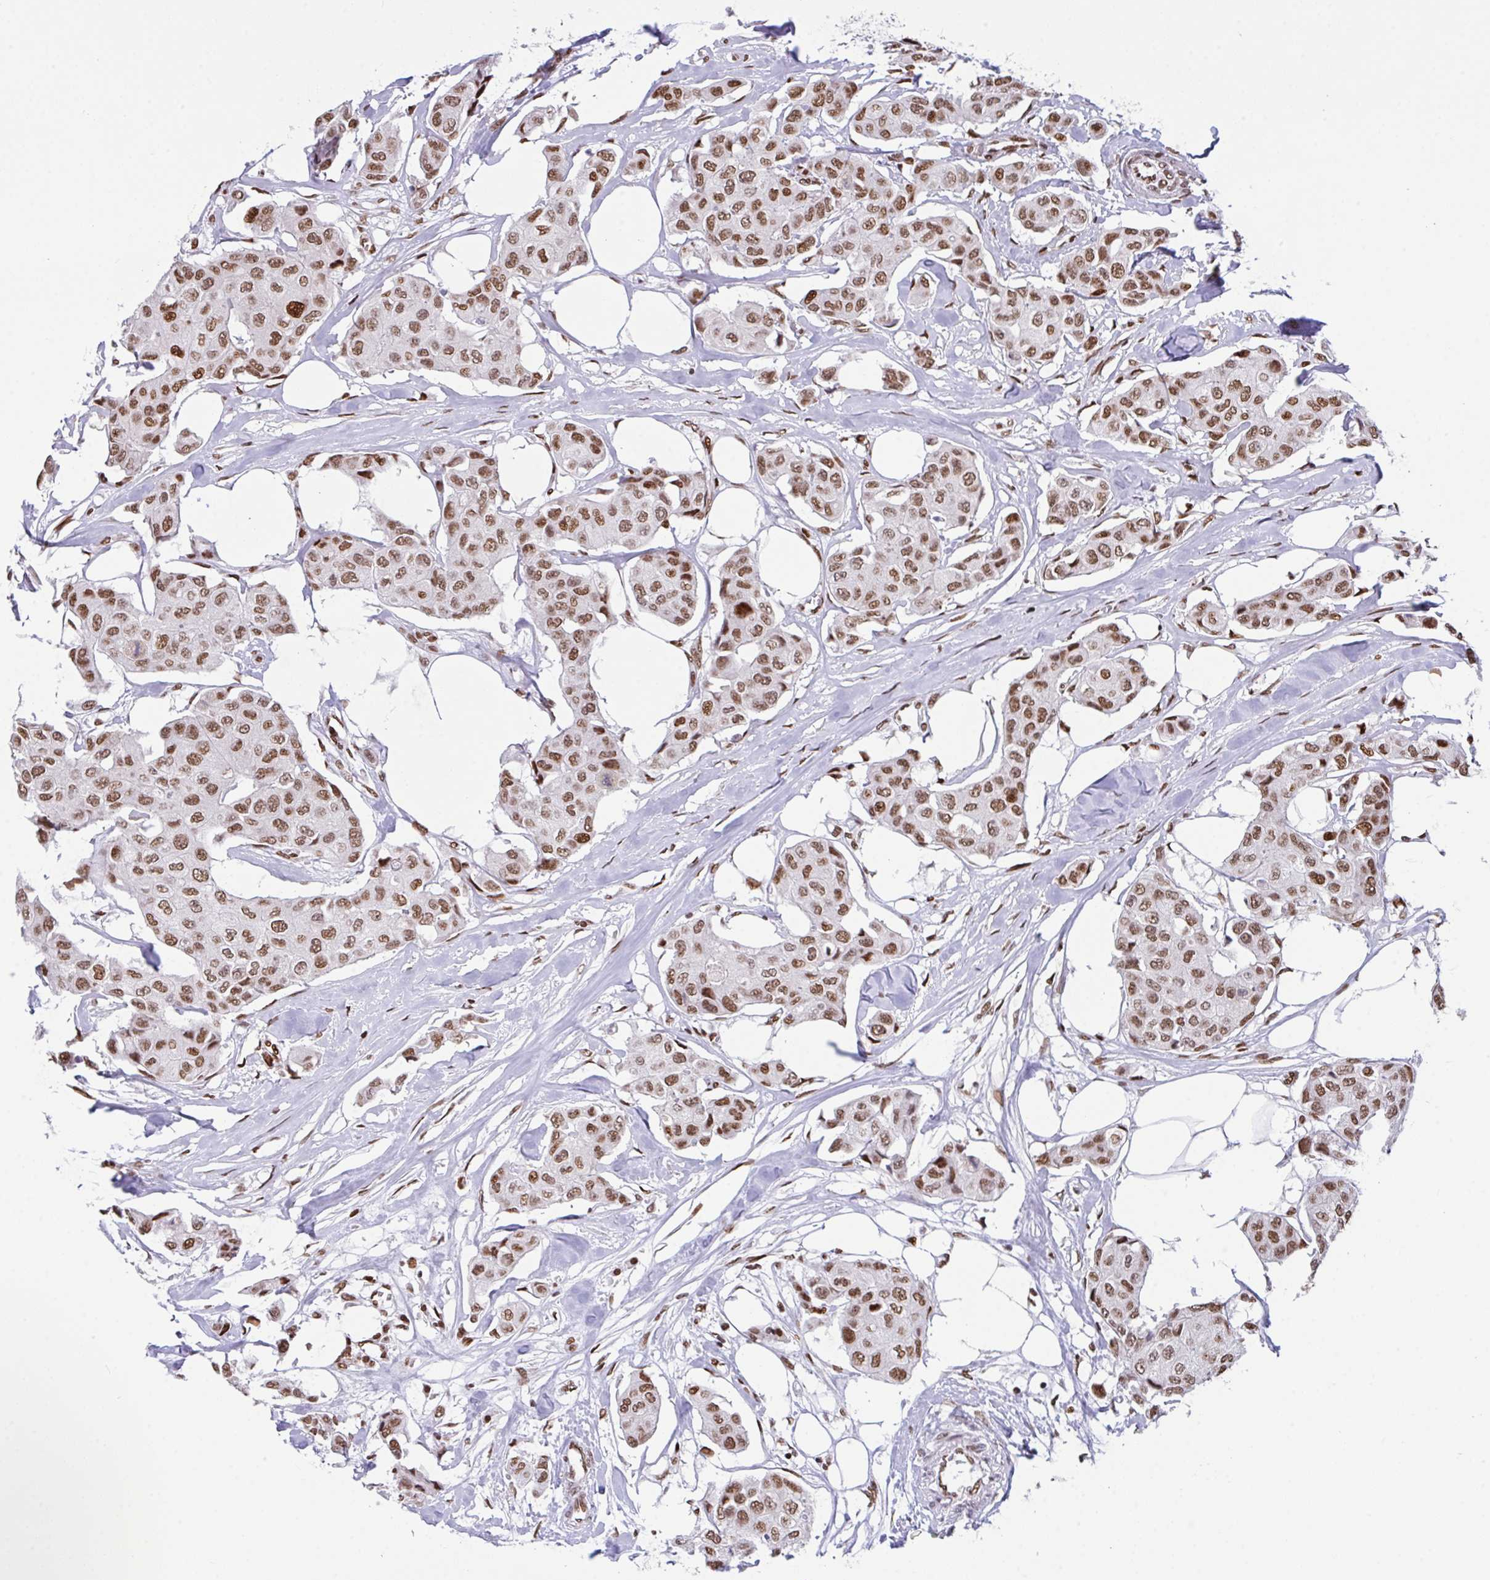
{"staining": {"intensity": "moderate", "quantity": ">75%", "location": "nuclear"}, "tissue": "breast cancer", "cell_type": "Tumor cells", "image_type": "cancer", "snomed": [{"axis": "morphology", "description": "Duct carcinoma"}, {"axis": "topography", "description": "Breast"}, {"axis": "topography", "description": "Lymph node"}], "caption": "A high-resolution micrograph shows immunohistochemistry (IHC) staining of intraductal carcinoma (breast), which shows moderate nuclear staining in approximately >75% of tumor cells.", "gene": "CLP1", "patient": {"sex": "female", "age": 80}}